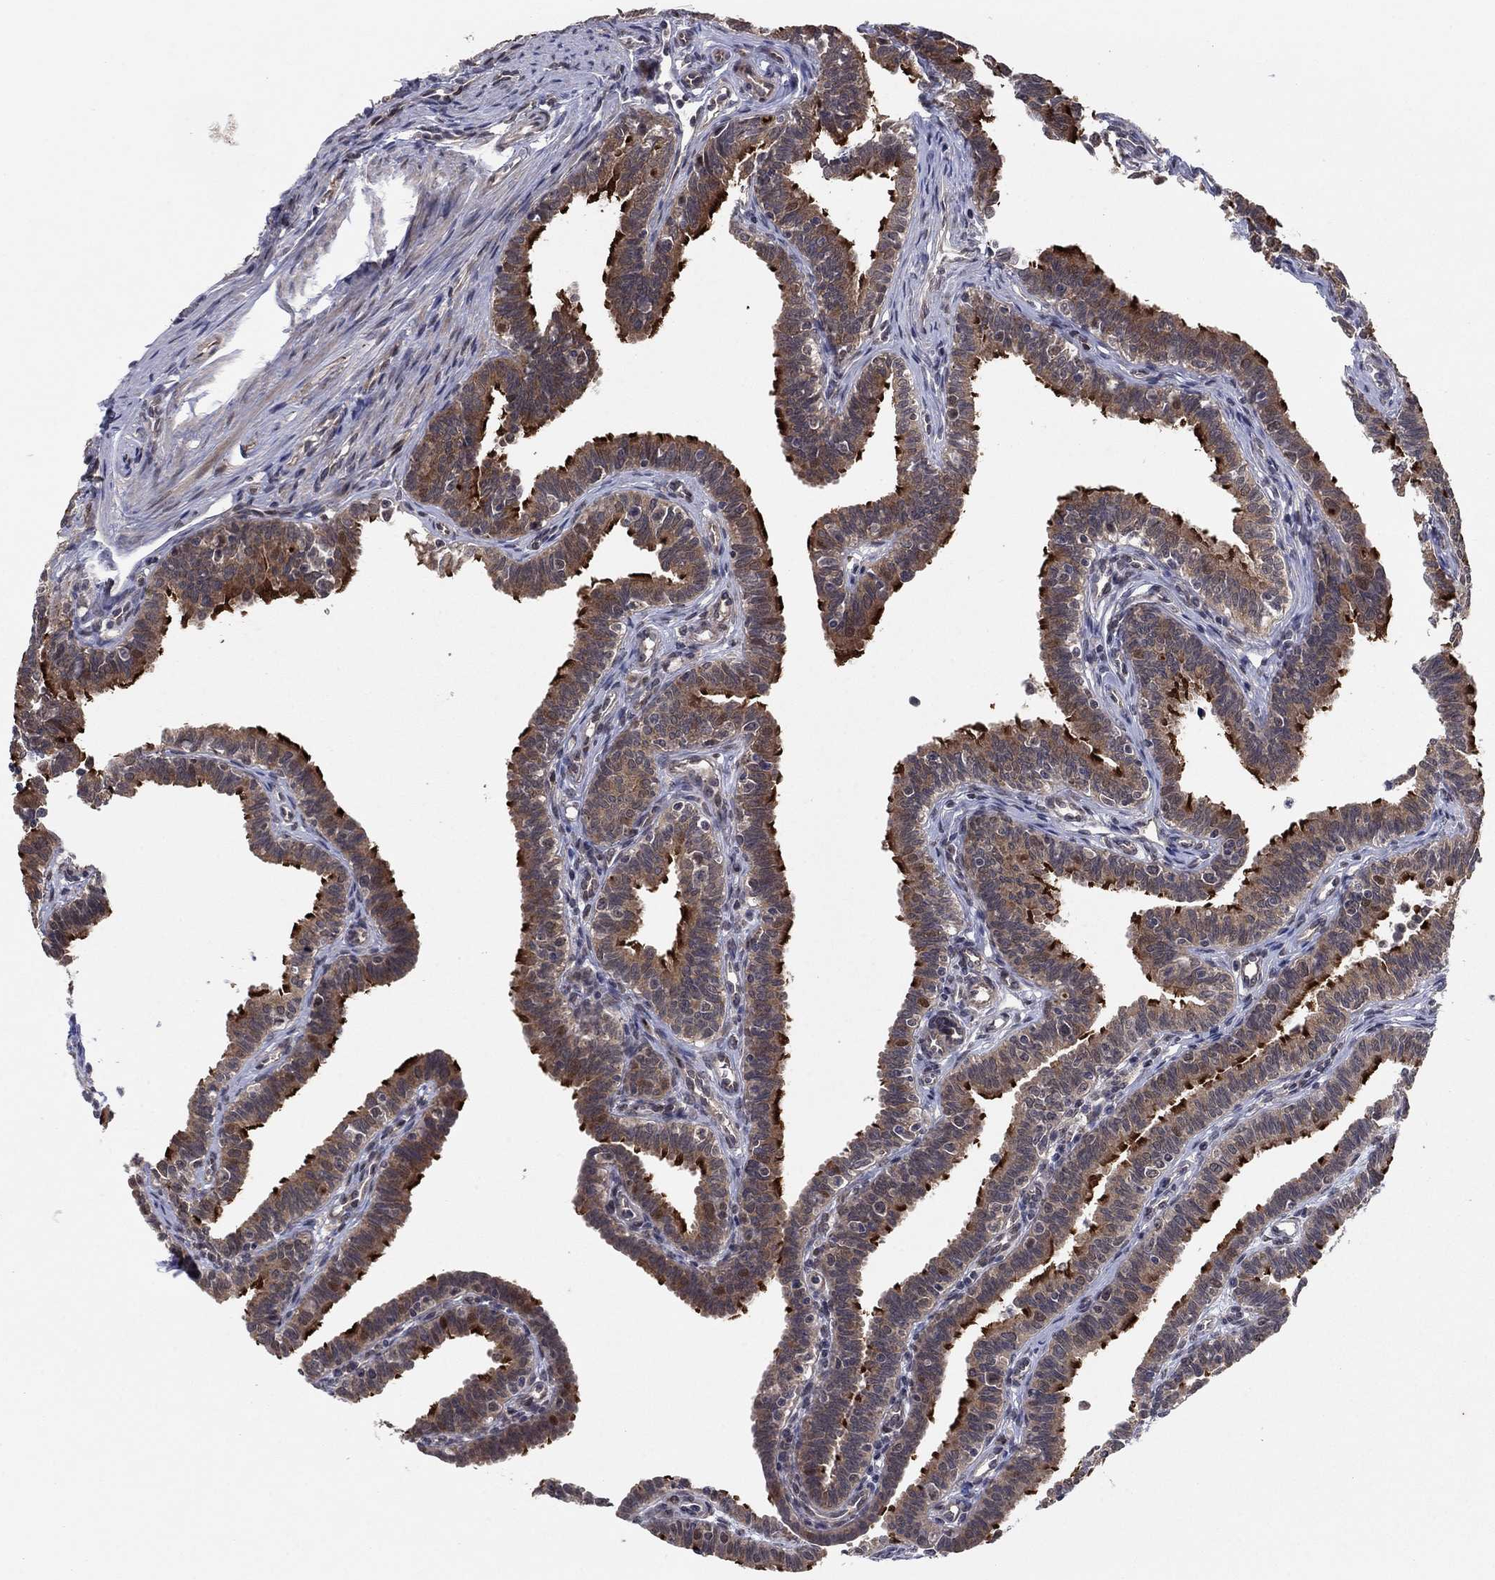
{"staining": {"intensity": "strong", "quantity": ">75%", "location": "cytoplasmic/membranous"}, "tissue": "fallopian tube", "cell_type": "Glandular cells", "image_type": "normal", "snomed": [{"axis": "morphology", "description": "Normal tissue, NOS"}, {"axis": "topography", "description": "Fallopian tube"}], "caption": "DAB immunohistochemical staining of benign human fallopian tube demonstrates strong cytoplasmic/membranous protein positivity in approximately >75% of glandular cells.", "gene": "PSMC1", "patient": {"sex": "female", "age": 36}}